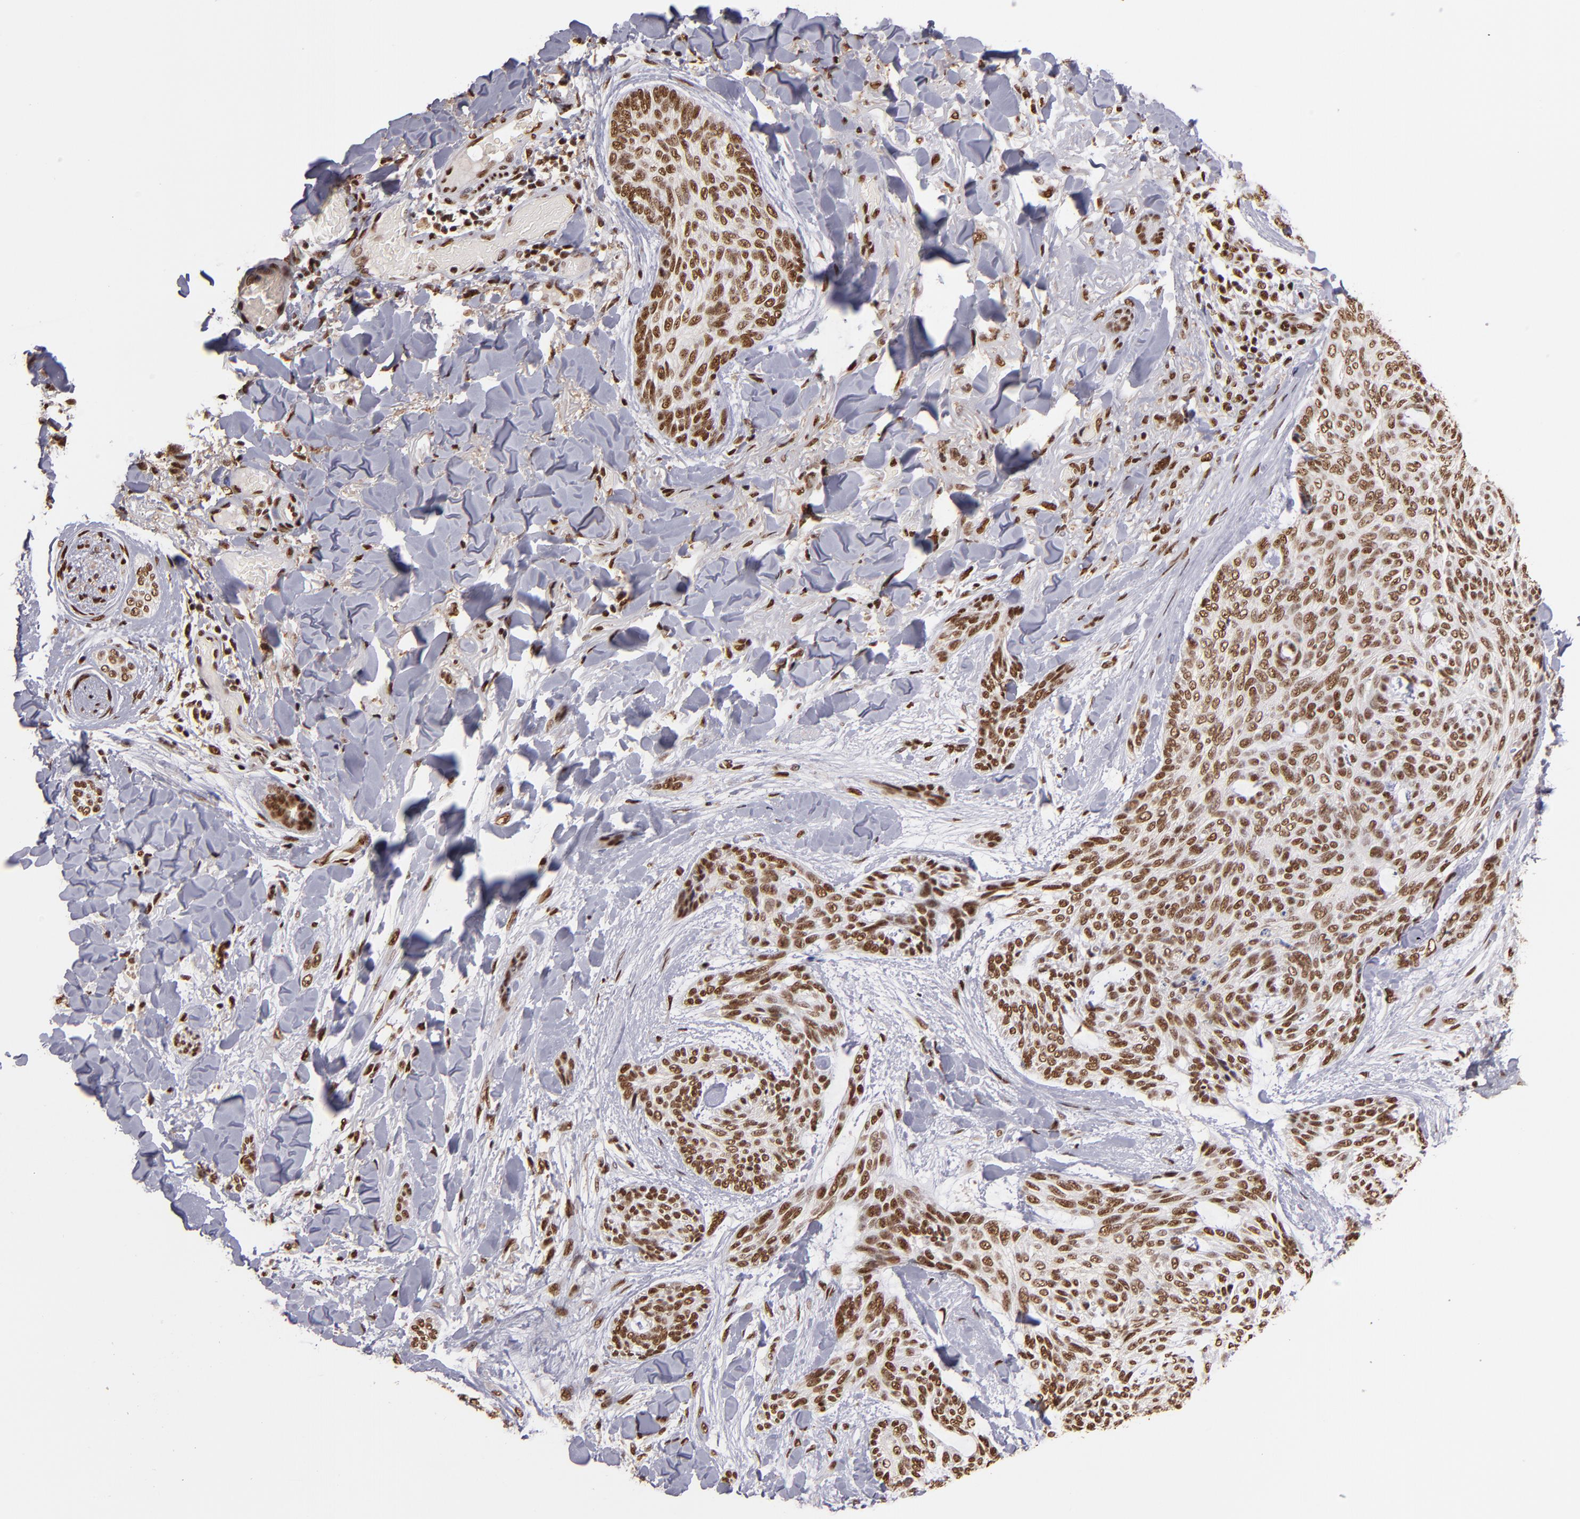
{"staining": {"intensity": "strong", "quantity": ">75%", "location": "nuclear"}, "tissue": "skin cancer", "cell_type": "Tumor cells", "image_type": "cancer", "snomed": [{"axis": "morphology", "description": "Normal tissue, NOS"}, {"axis": "morphology", "description": "Basal cell carcinoma"}, {"axis": "topography", "description": "Skin"}], "caption": "Brown immunohistochemical staining in skin cancer (basal cell carcinoma) shows strong nuclear positivity in about >75% of tumor cells. The staining was performed using DAB (3,3'-diaminobenzidine) to visualize the protein expression in brown, while the nuclei were stained in blue with hematoxylin (Magnification: 20x).", "gene": "SP1", "patient": {"sex": "female", "age": 71}}